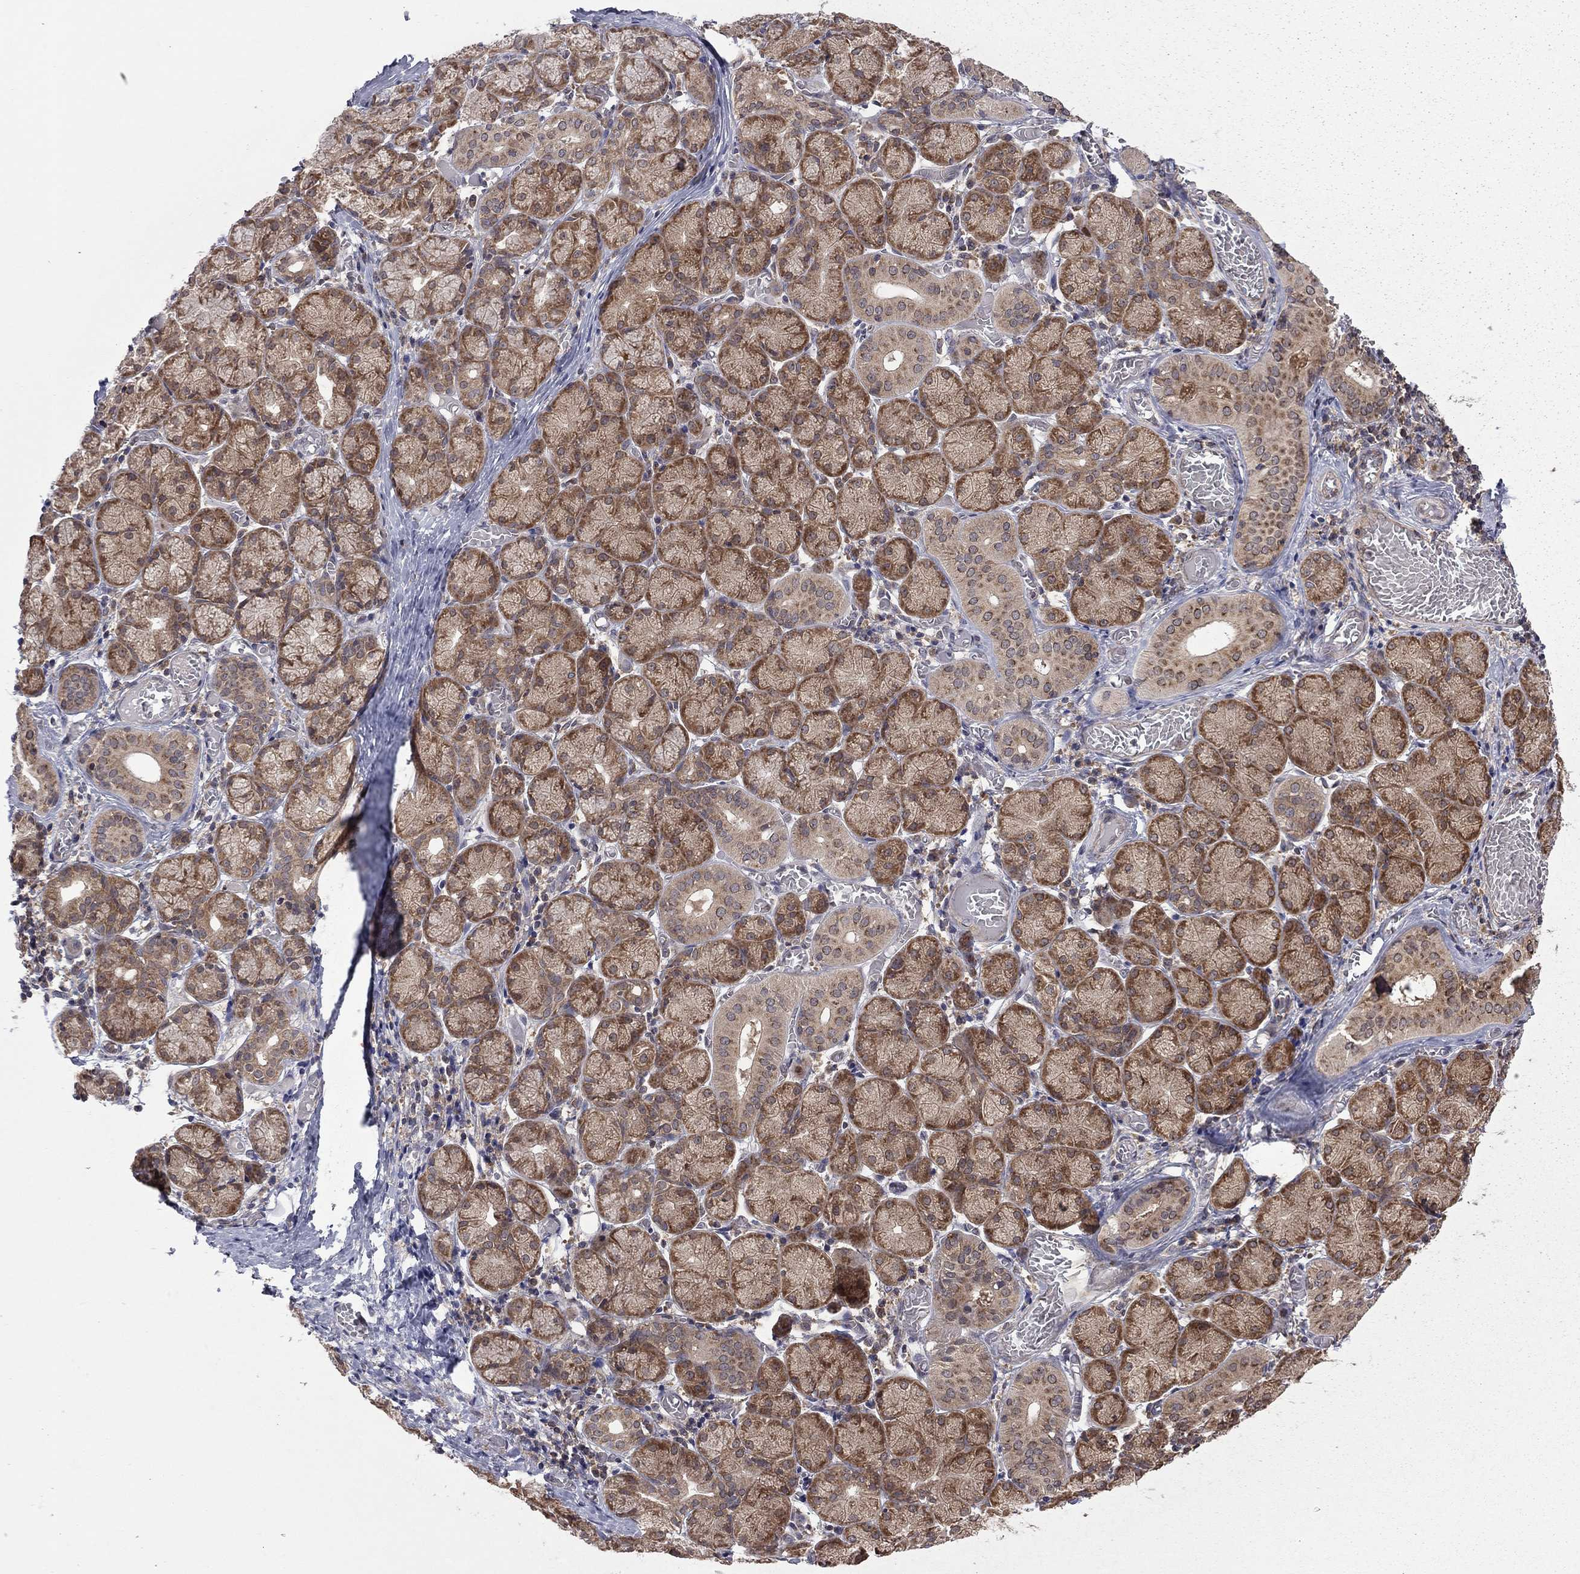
{"staining": {"intensity": "moderate", "quantity": ">75%", "location": "cytoplasmic/membranous"}, "tissue": "salivary gland", "cell_type": "Glandular cells", "image_type": "normal", "snomed": [{"axis": "morphology", "description": "Normal tissue, NOS"}, {"axis": "topography", "description": "Salivary gland"}, {"axis": "topography", "description": "Peripheral nerve tissue"}], "caption": "This is an image of immunohistochemistry (IHC) staining of benign salivary gland, which shows moderate expression in the cytoplasmic/membranous of glandular cells.", "gene": "NAA50", "patient": {"sex": "female", "age": 24}}